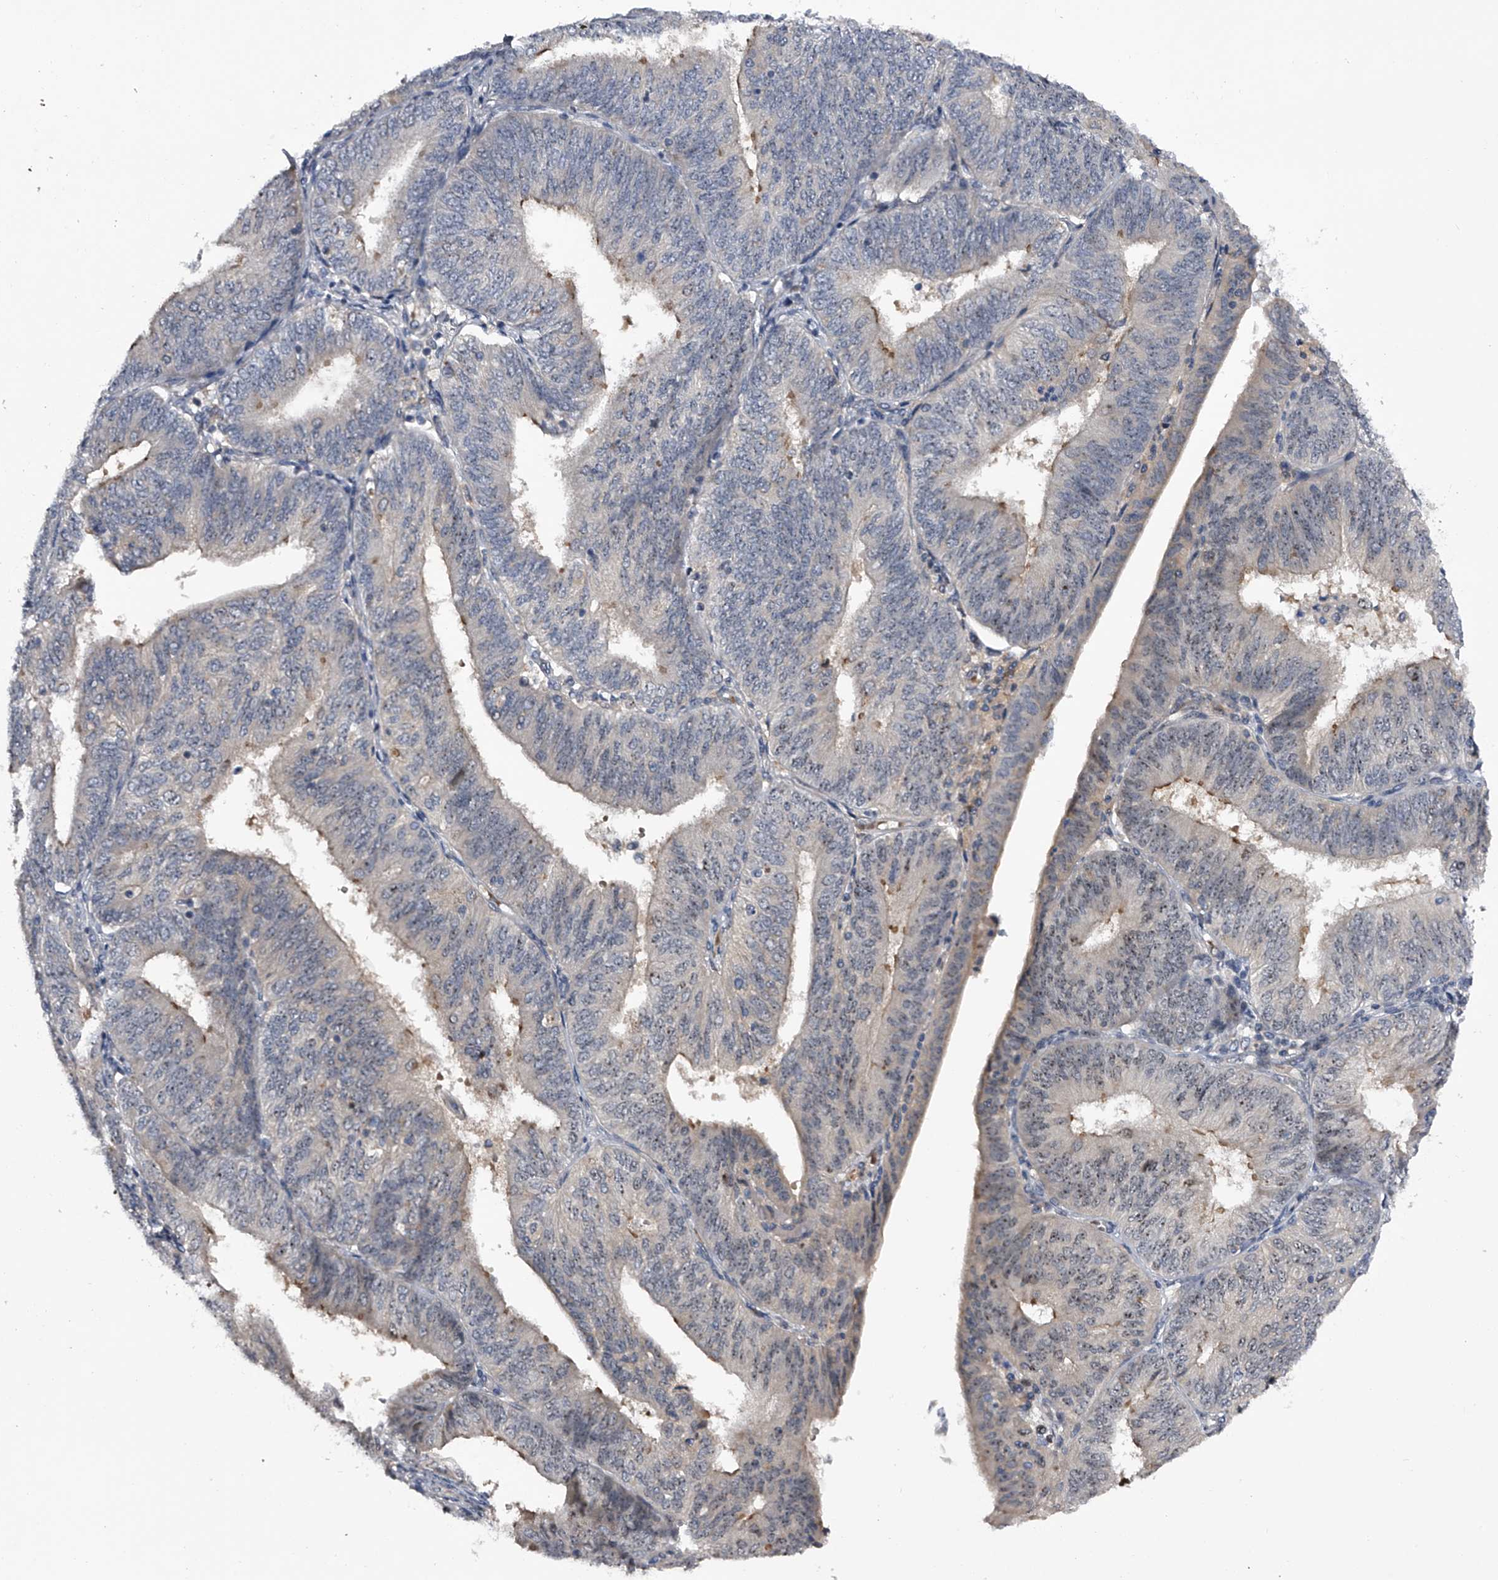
{"staining": {"intensity": "weak", "quantity": "<25%", "location": "nuclear"}, "tissue": "endometrial cancer", "cell_type": "Tumor cells", "image_type": "cancer", "snomed": [{"axis": "morphology", "description": "Adenocarcinoma, NOS"}, {"axis": "topography", "description": "Endometrium"}], "caption": "Tumor cells show no significant protein expression in endometrial cancer (adenocarcinoma).", "gene": "MDN1", "patient": {"sex": "female", "age": 58}}